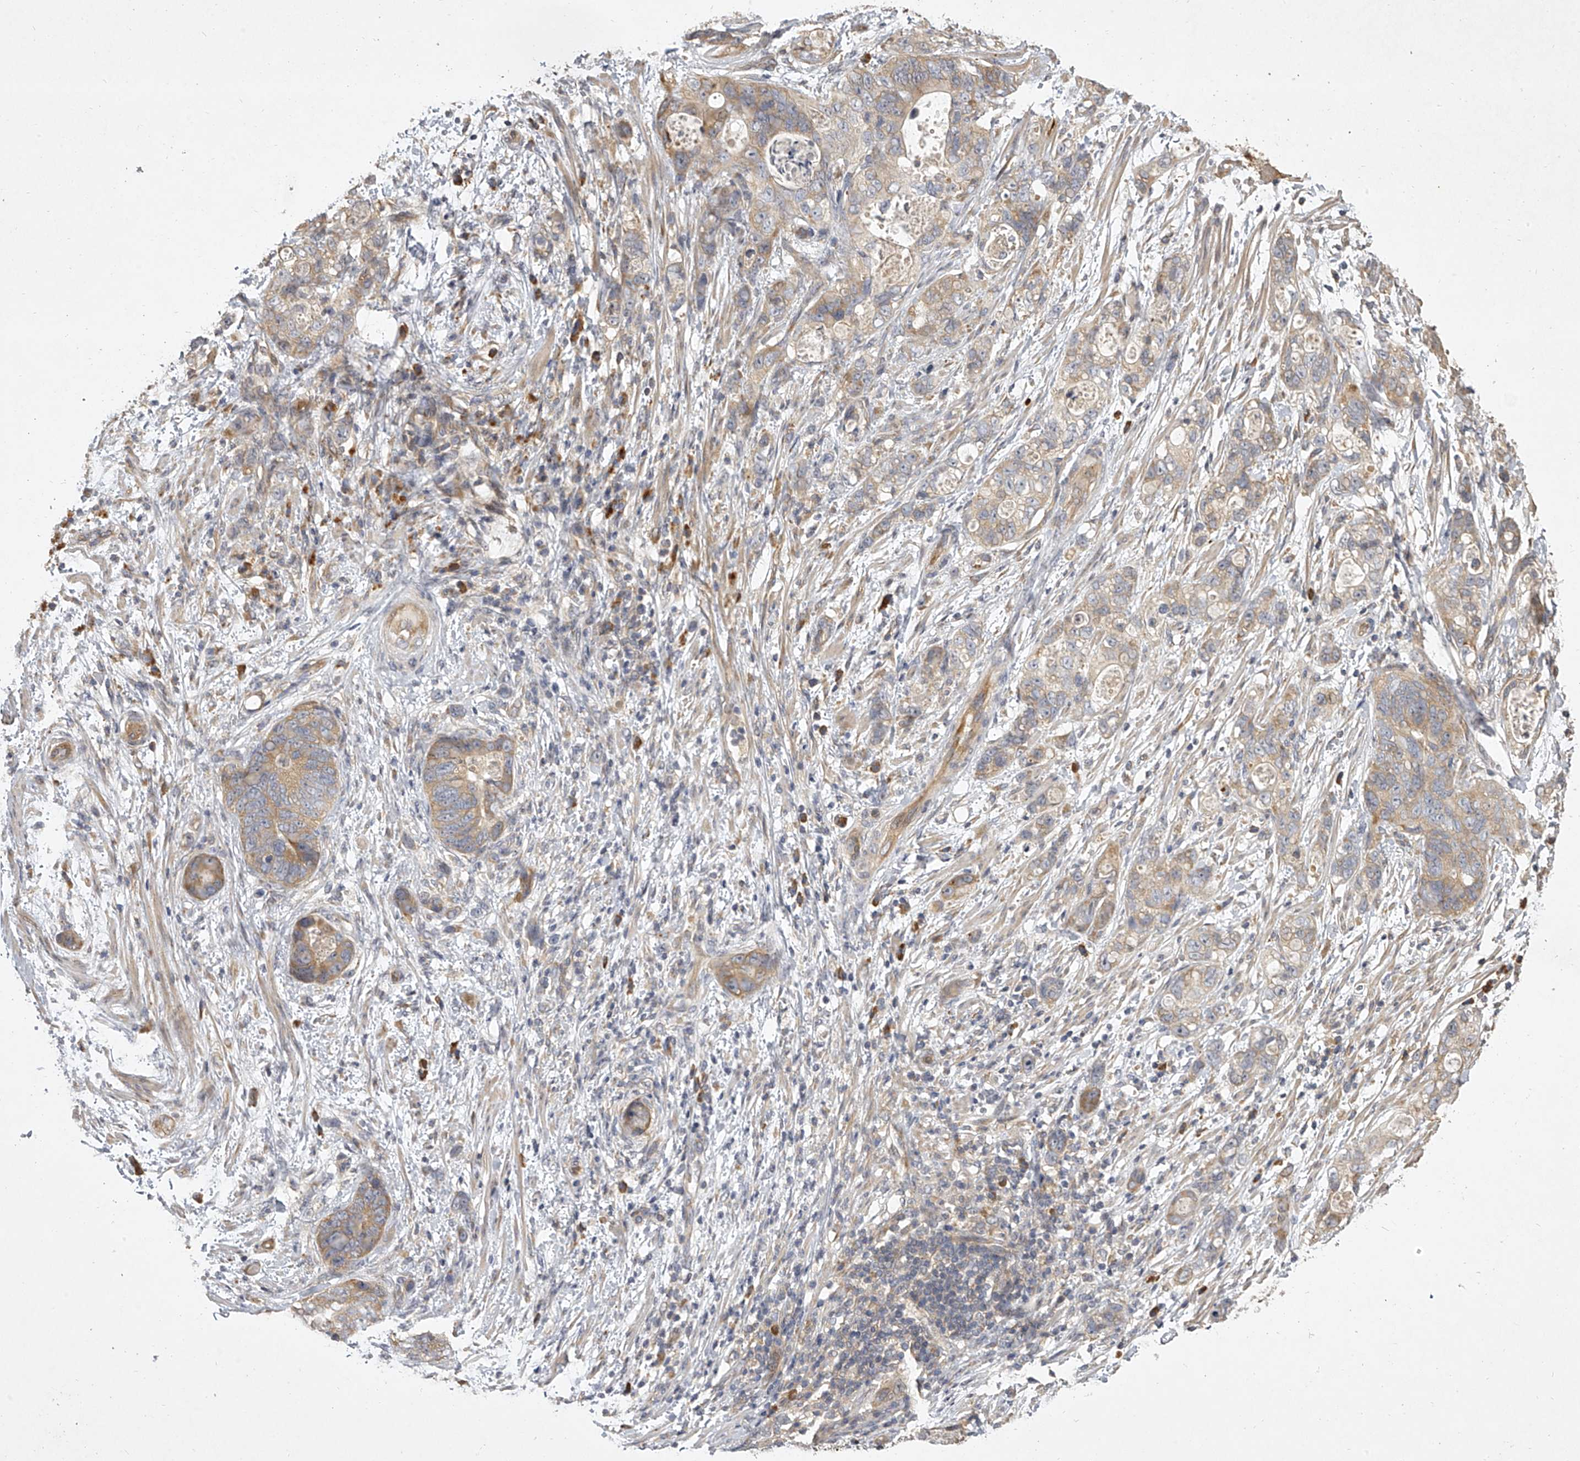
{"staining": {"intensity": "moderate", "quantity": ">75%", "location": "cytoplasmic/membranous"}, "tissue": "stomach cancer", "cell_type": "Tumor cells", "image_type": "cancer", "snomed": [{"axis": "morphology", "description": "Normal tissue, NOS"}, {"axis": "morphology", "description": "Adenocarcinoma, NOS"}, {"axis": "topography", "description": "Stomach"}], "caption": "Tumor cells show medium levels of moderate cytoplasmic/membranous staining in approximately >75% of cells in stomach cancer (adenocarcinoma). (Stains: DAB (3,3'-diaminobenzidine) in brown, nuclei in blue, Microscopy: brightfield microscopy at high magnification).", "gene": "DOCK9", "patient": {"sex": "female", "age": 89}}